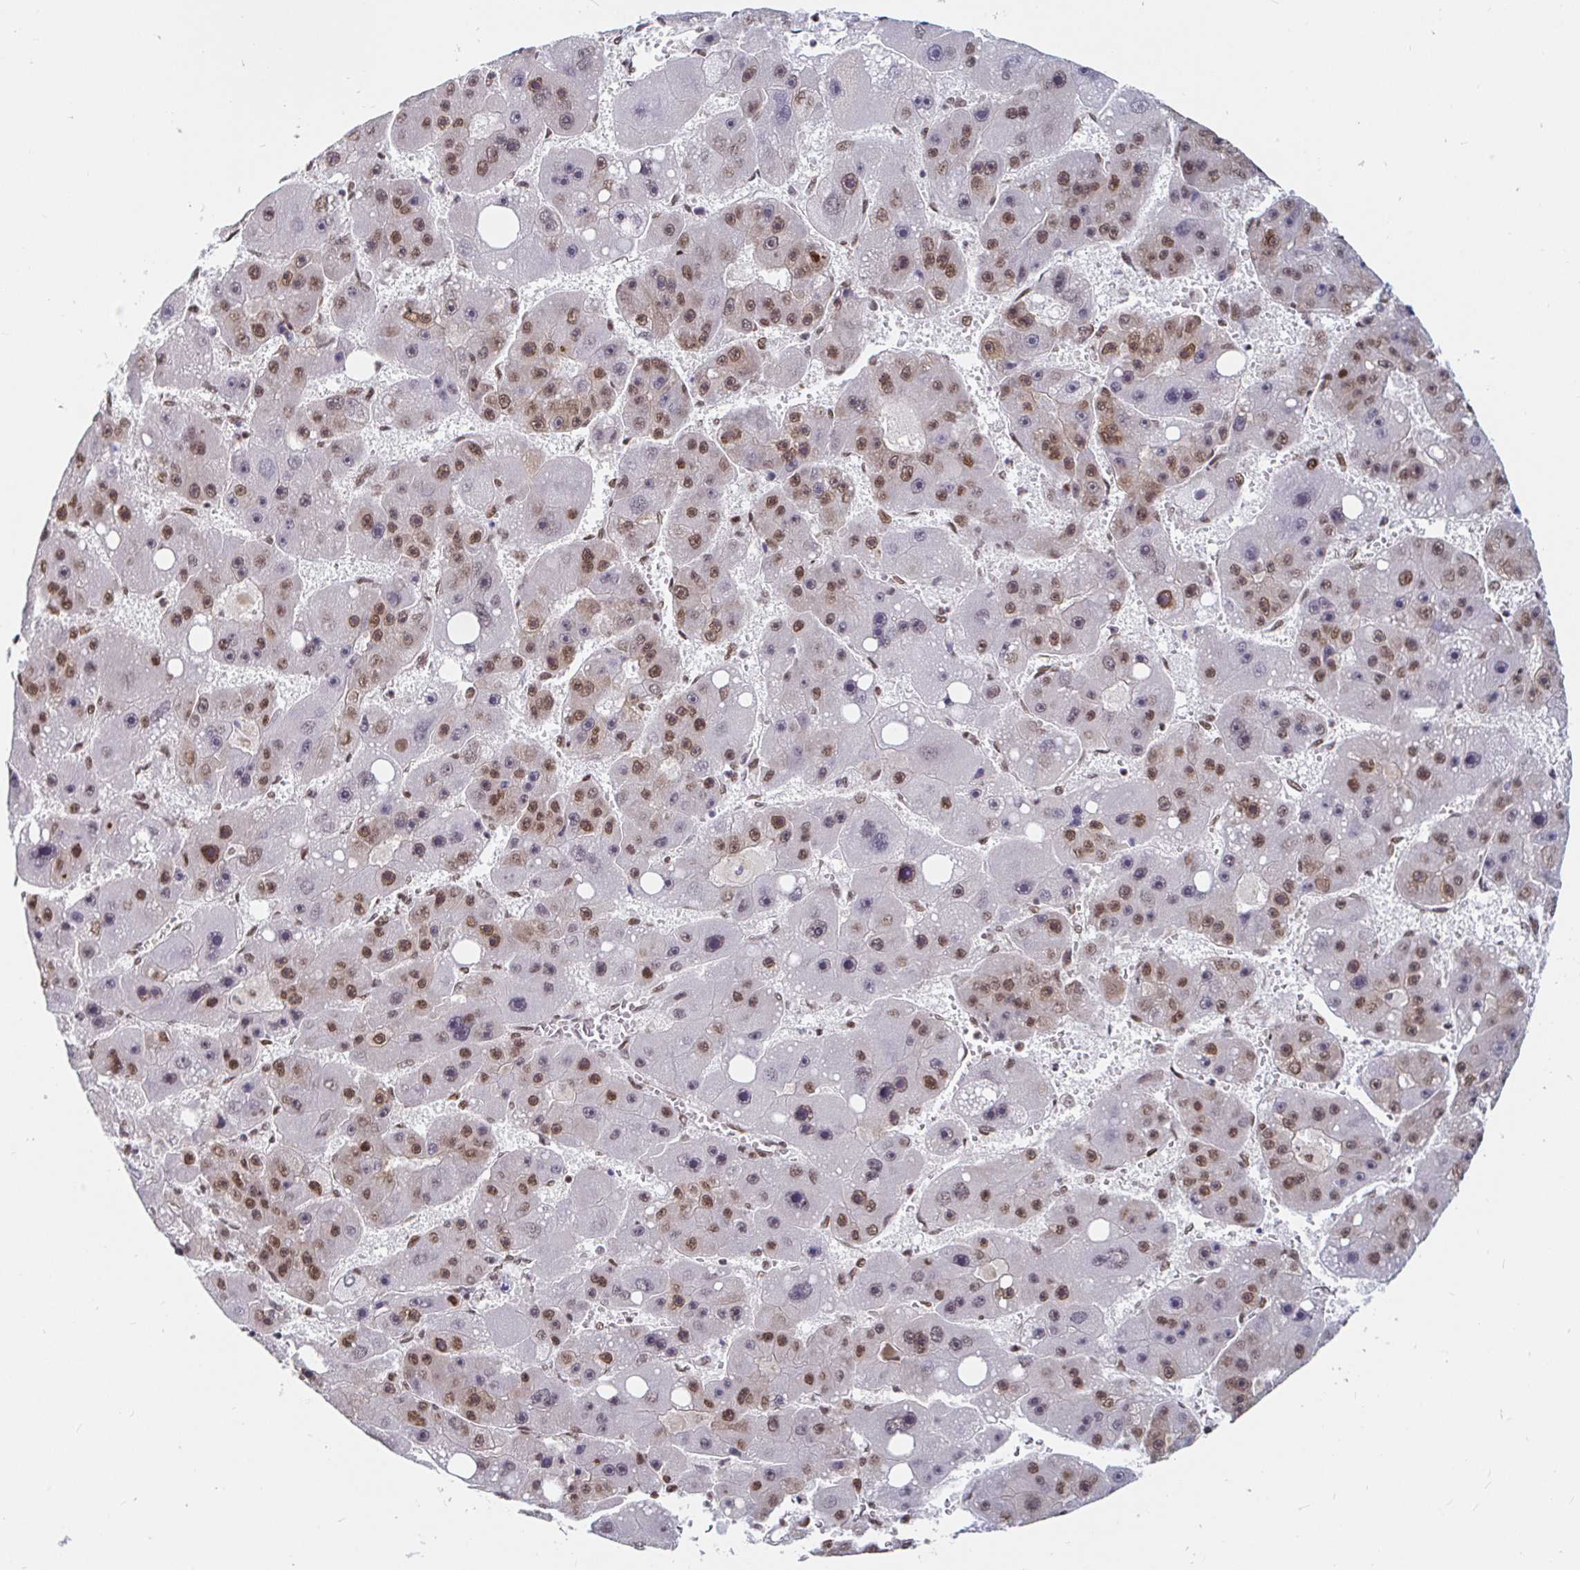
{"staining": {"intensity": "moderate", "quantity": "25%-75%", "location": "nuclear"}, "tissue": "liver cancer", "cell_type": "Tumor cells", "image_type": "cancer", "snomed": [{"axis": "morphology", "description": "Carcinoma, Hepatocellular, NOS"}, {"axis": "topography", "description": "Liver"}], "caption": "DAB immunohistochemical staining of liver cancer (hepatocellular carcinoma) demonstrates moderate nuclear protein expression in approximately 25%-75% of tumor cells. The staining was performed using DAB (3,3'-diaminobenzidine) to visualize the protein expression in brown, while the nuclei were stained in blue with hematoxylin (Magnification: 20x).", "gene": "RBMX", "patient": {"sex": "female", "age": 61}}